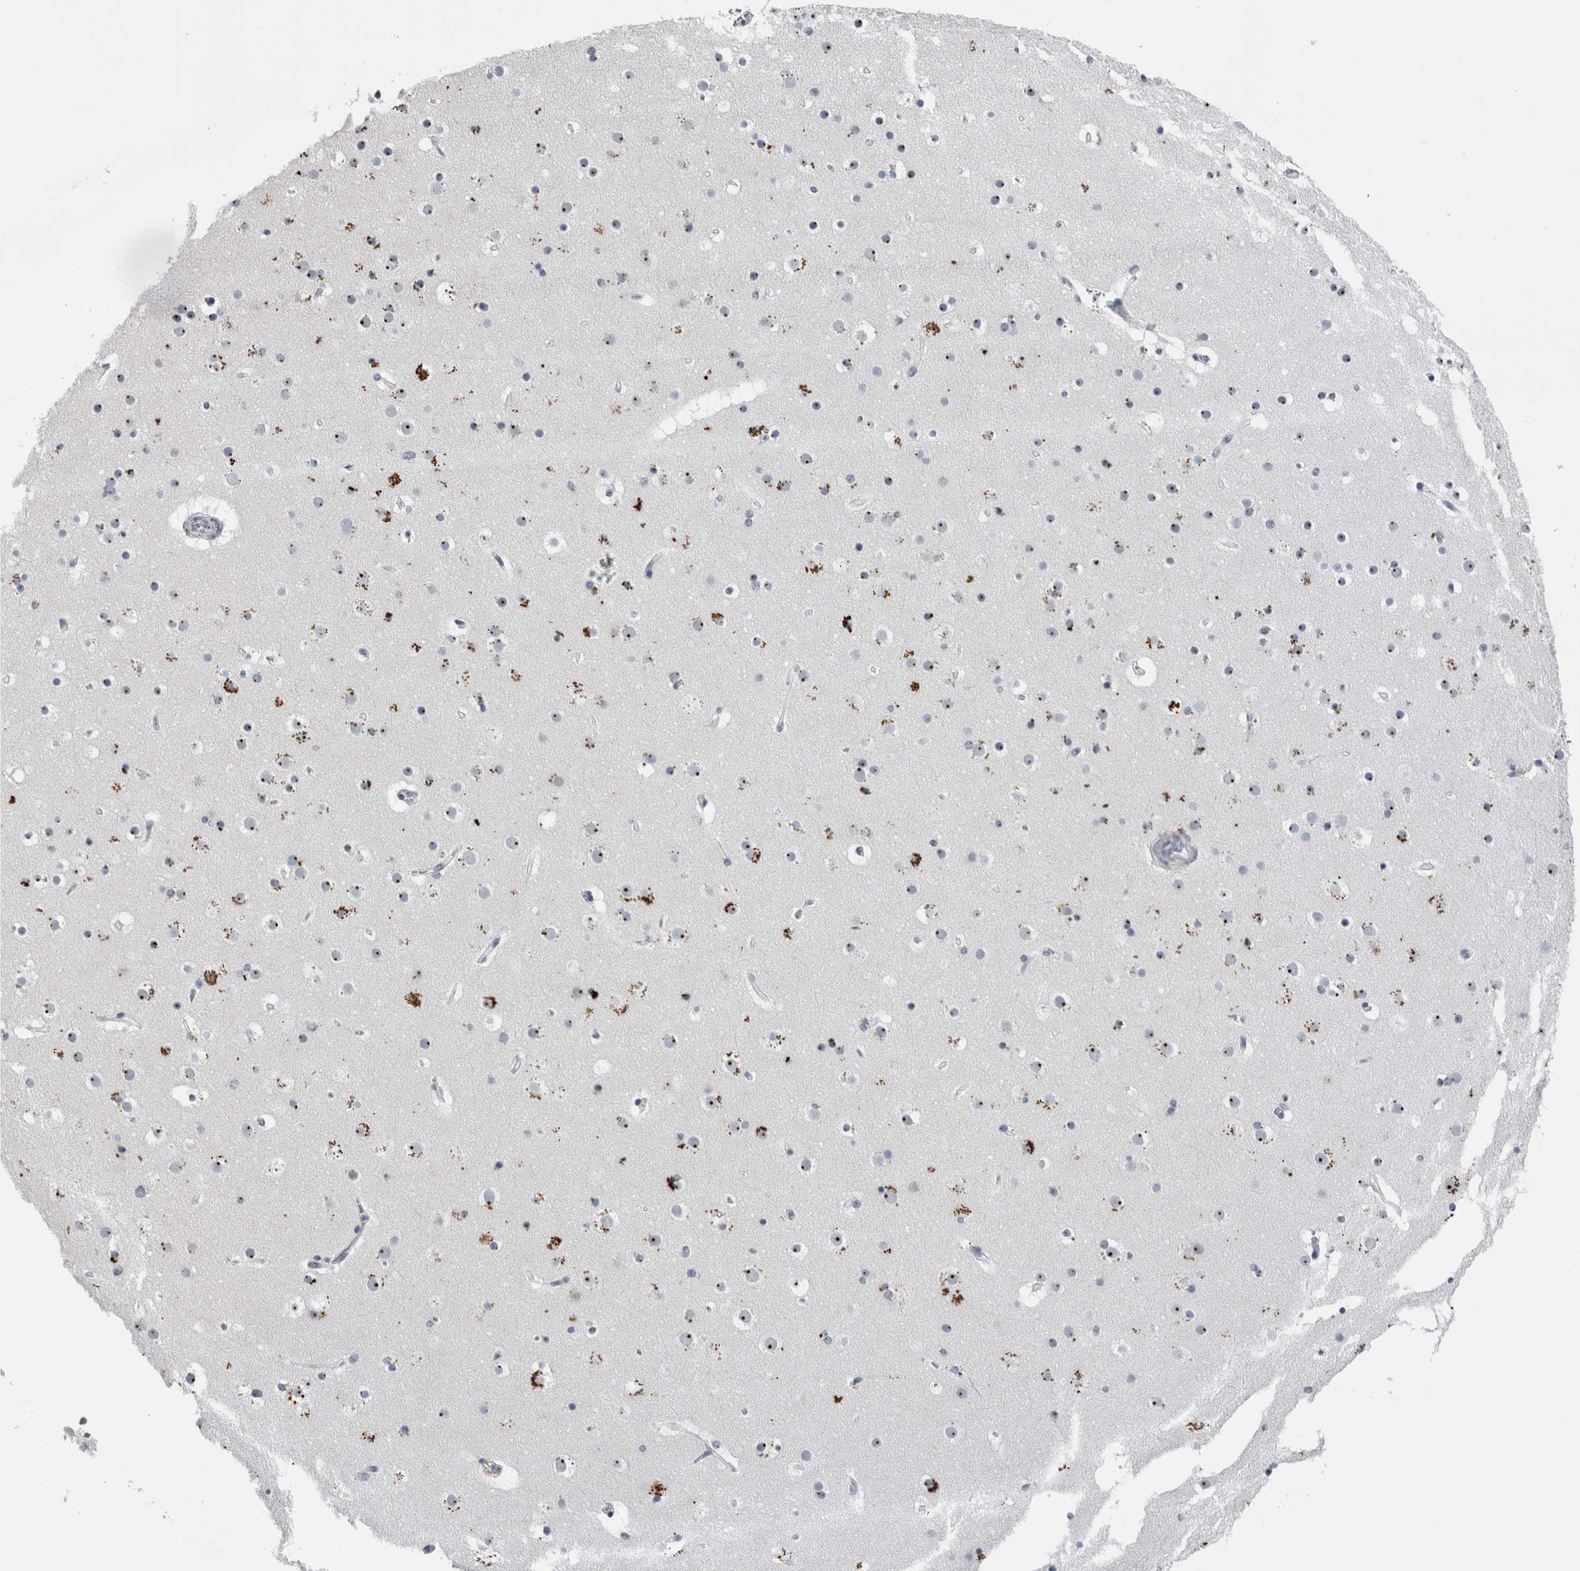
{"staining": {"intensity": "weak", "quantity": "25%-75%", "location": "nuclear"}, "tissue": "cerebral cortex", "cell_type": "Endothelial cells", "image_type": "normal", "snomed": [{"axis": "morphology", "description": "Normal tissue, NOS"}, {"axis": "topography", "description": "Cerebral cortex"}], "caption": "This micrograph displays immunohistochemistry (IHC) staining of unremarkable cerebral cortex, with low weak nuclear staining in about 25%-75% of endothelial cells.", "gene": "UTP6", "patient": {"sex": "male", "age": 57}}